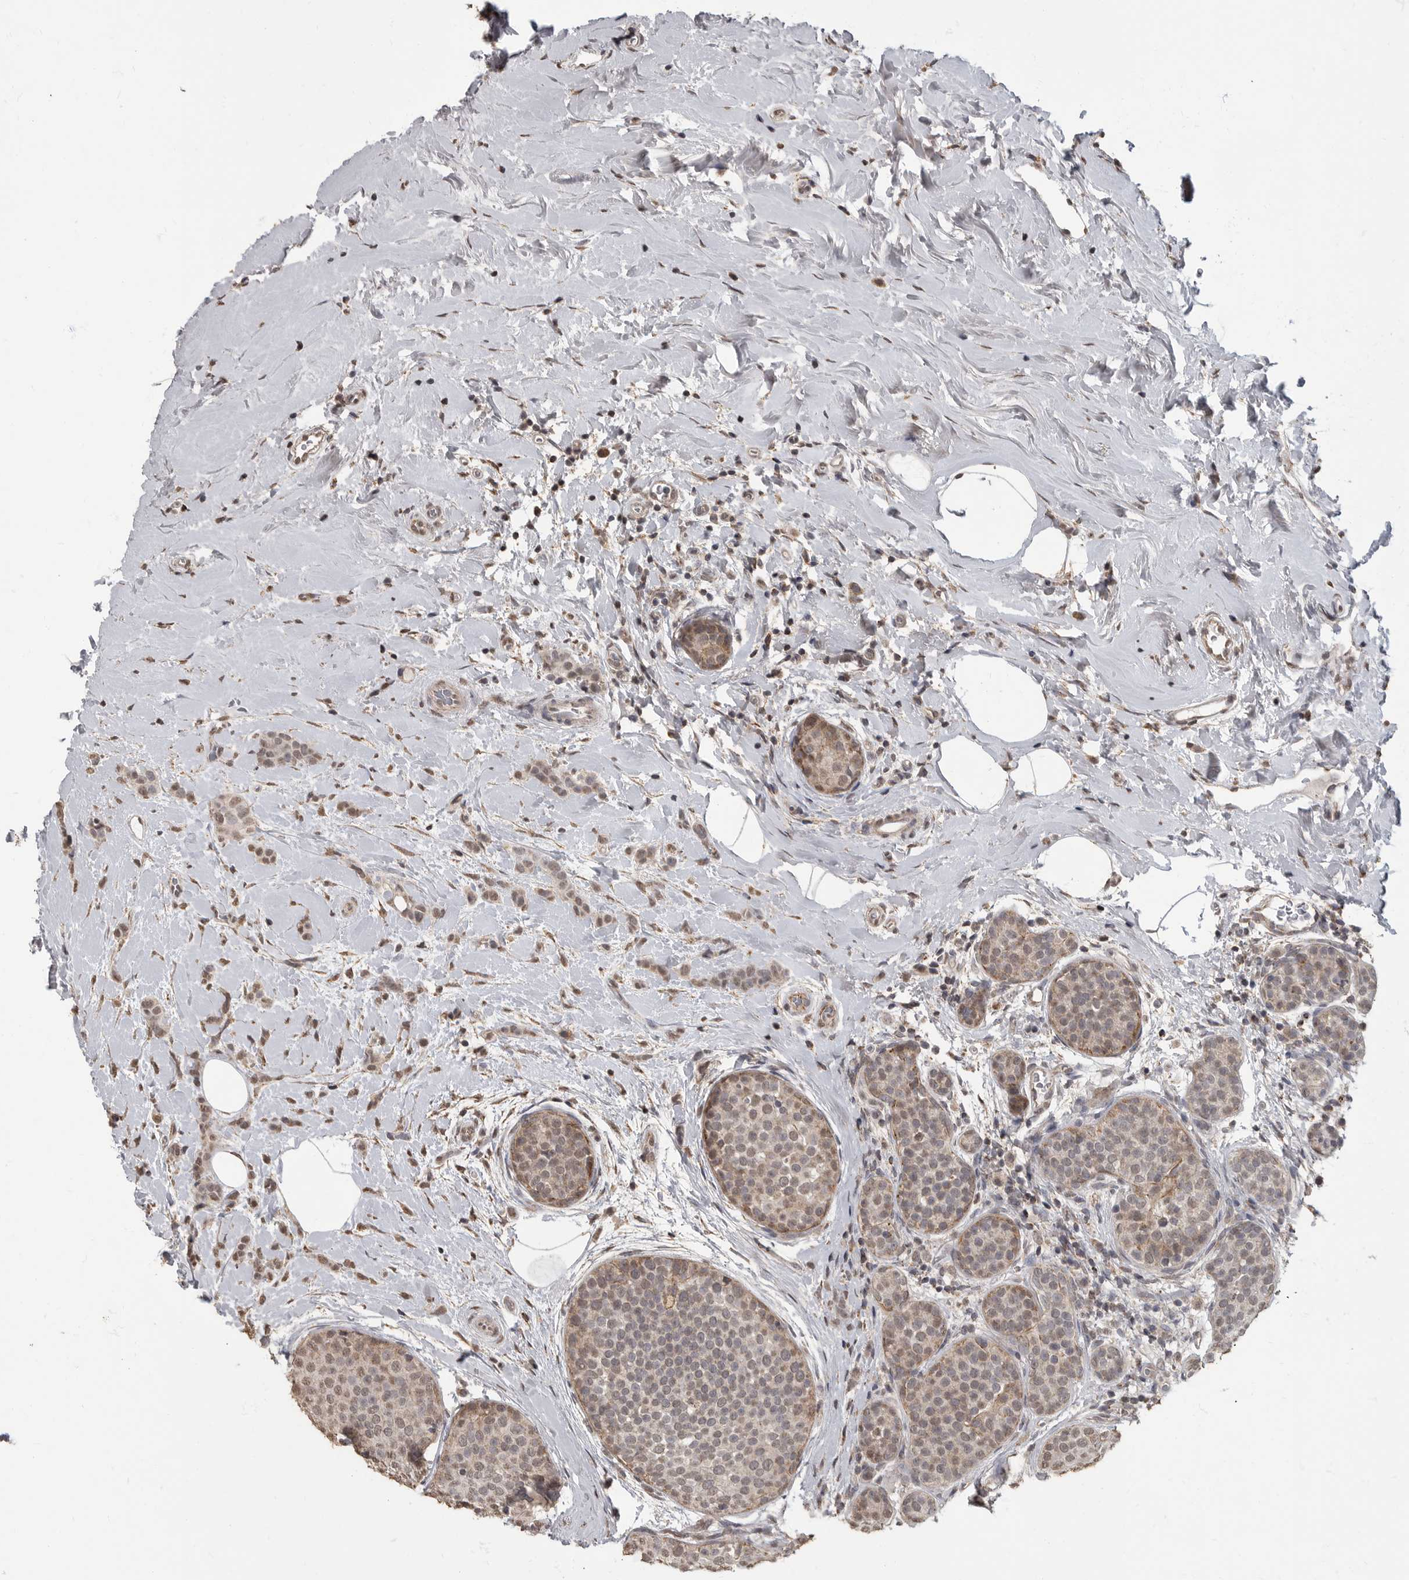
{"staining": {"intensity": "weak", "quantity": ">75%", "location": "cytoplasmic/membranous,nuclear"}, "tissue": "breast cancer", "cell_type": "Tumor cells", "image_type": "cancer", "snomed": [{"axis": "morphology", "description": "Lobular carcinoma, in situ"}, {"axis": "morphology", "description": "Lobular carcinoma"}, {"axis": "topography", "description": "Breast"}], "caption": "Immunohistochemistry (IHC) of human lobular carcinoma in situ (breast) demonstrates low levels of weak cytoplasmic/membranous and nuclear staining in approximately >75% of tumor cells.", "gene": "MAFG", "patient": {"sex": "female", "age": 41}}